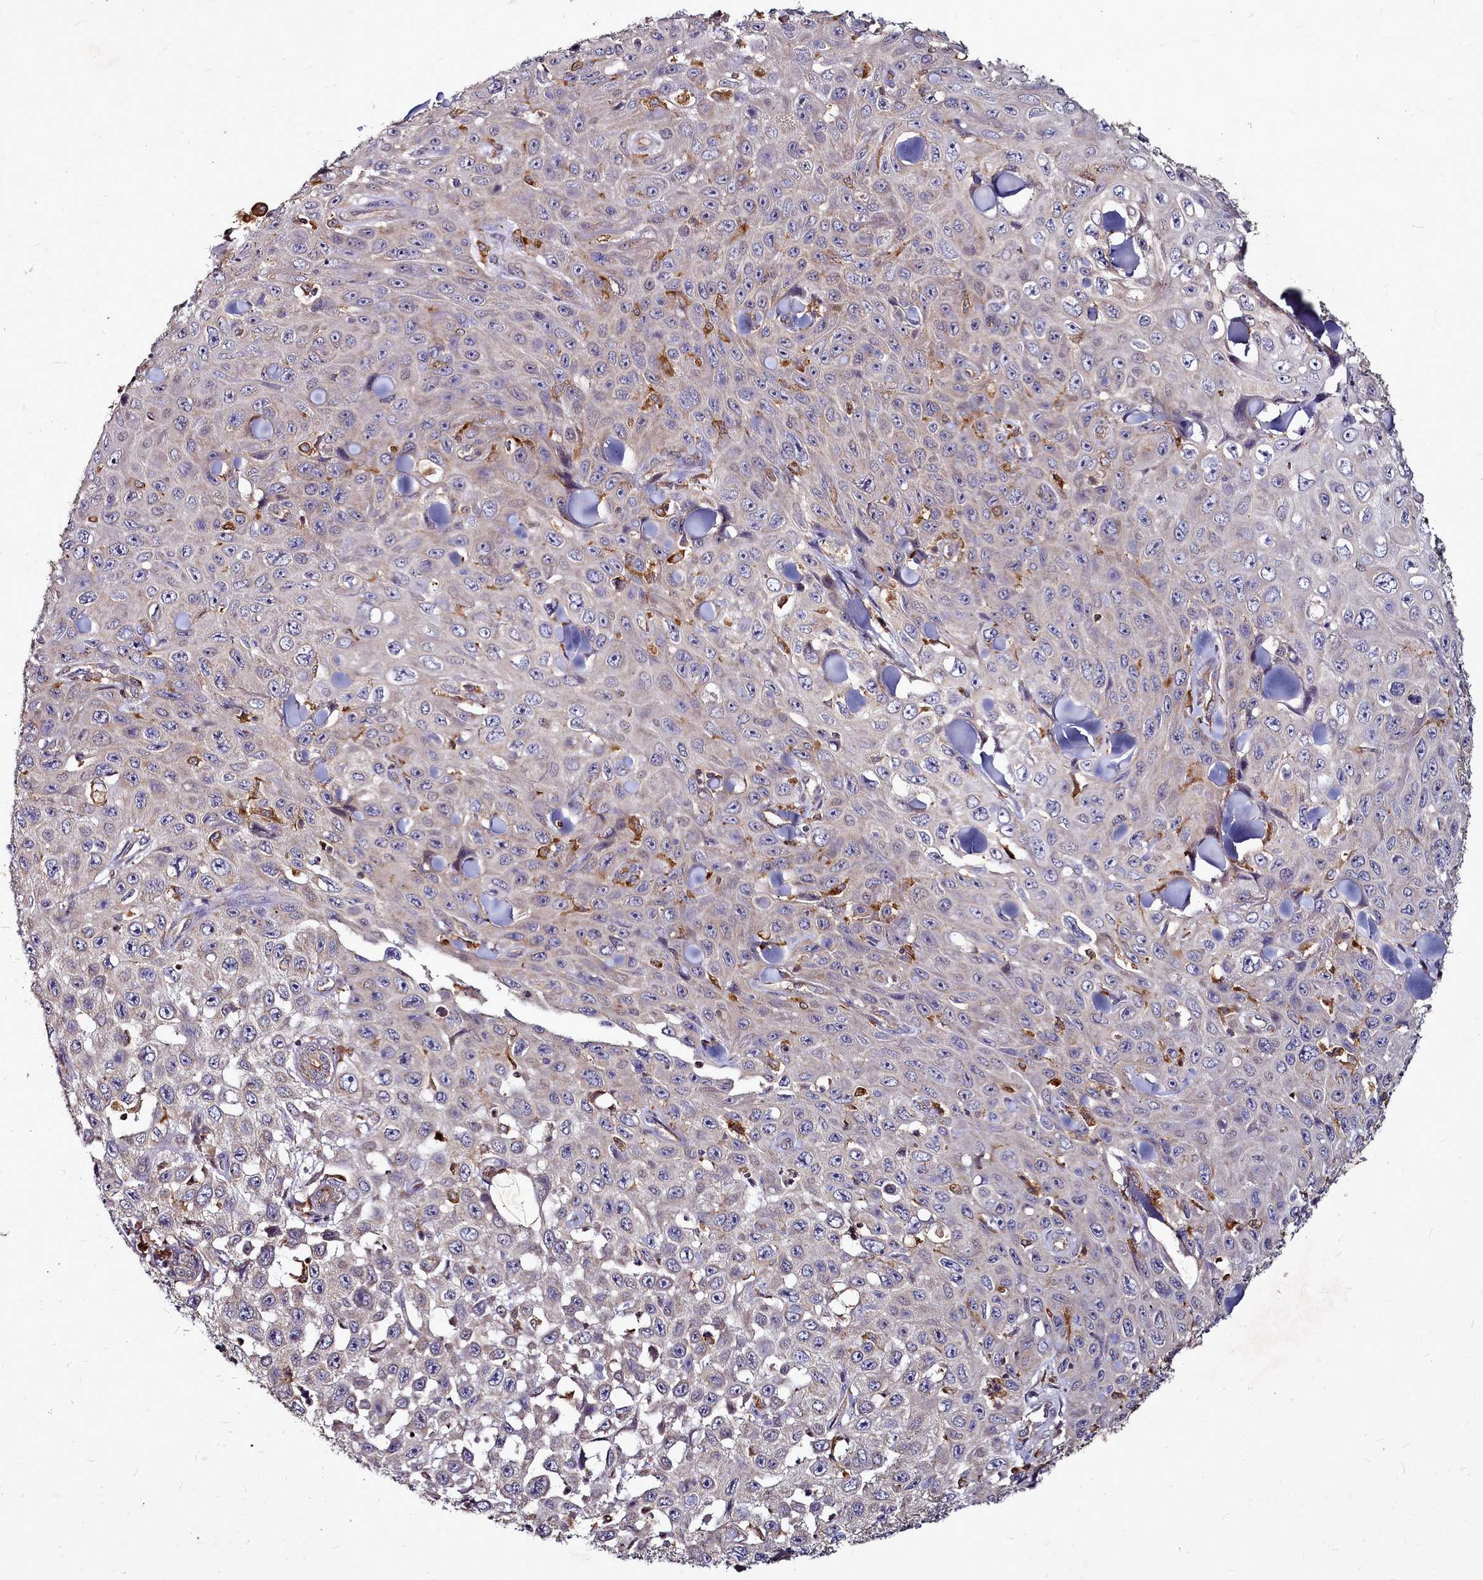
{"staining": {"intensity": "negative", "quantity": "none", "location": "none"}, "tissue": "skin cancer", "cell_type": "Tumor cells", "image_type": "cancer", "snomed": [{"axis": "morphology", "description": "Basal cell carcinoma"}, {"axis": "topography", "description": "Skin"}], "caption": "Immunohistochemistry (IHC) photomicrograph of human skin cancer stained for a protein (brown), which demonstrates no staining in tumor cells.", "gene": "NCKAP1L", "patient": {"sex": "male", "age": 73}}